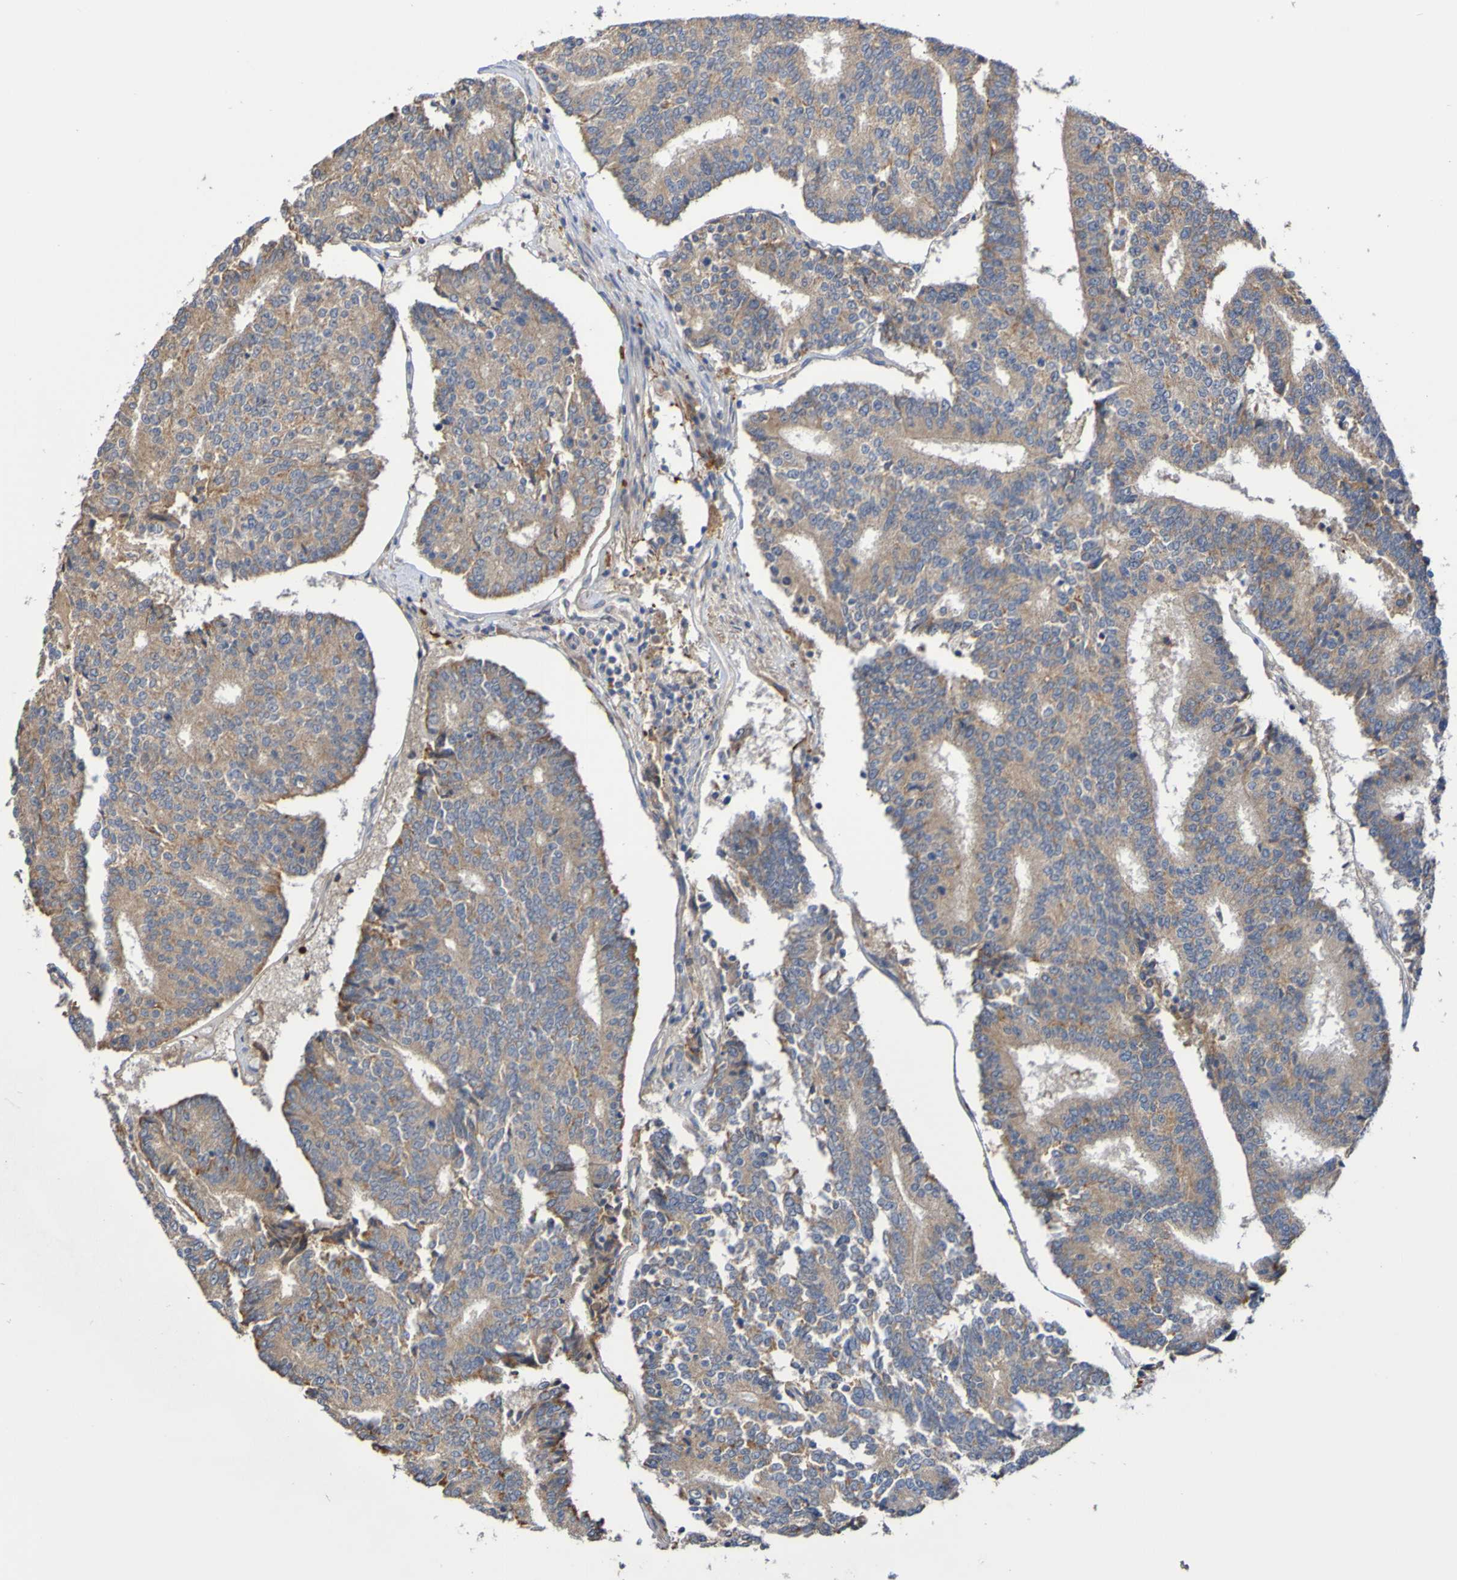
{"staining": {"intensity": "weak", "quantity": ">75%", "location": "cytoplasmic/membranous"}, "tissue": "prostate cancer", "cell_type": "Tumor cells", "image_type": "cancer", "snomed": [{"axis": "morphology", "description": "Normal tissue, NOS"}, {"axis": "morphology", "description": "Adenocarcinoma, High grade"}, {"axis": "topography", "description": "Prostate"}, {"axis": "topography", "description": "Seminal veicle"}], "caption": "Weak cytoplasmic/membranous expression is present in approximately >75% of tumor cells in prostate cancer. (Brightfield microscopy of DAB IHC at high magnification).", "gene": "PHYH", "patient": {"sex": "male", "age": 55}}